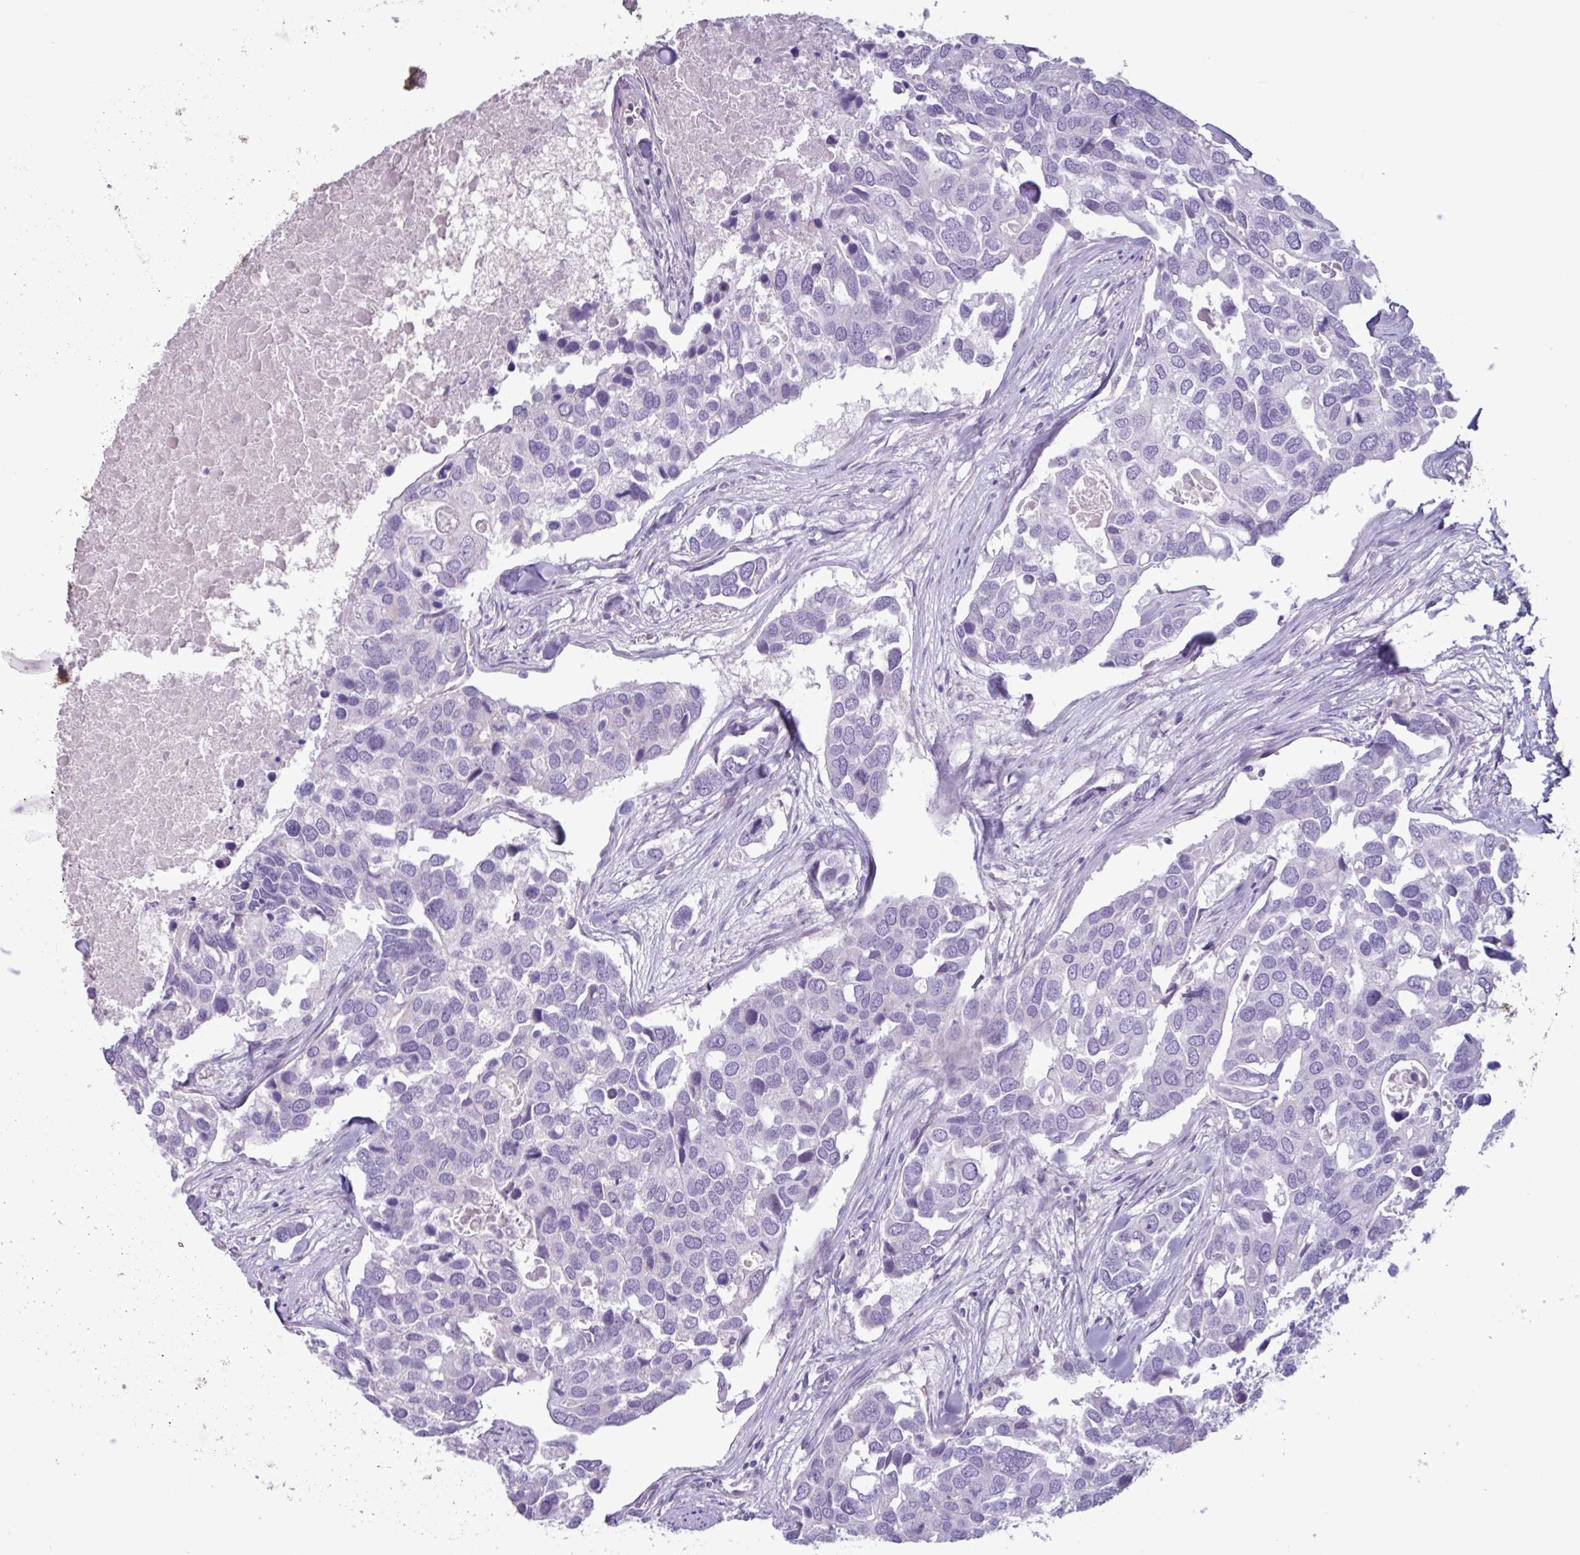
{"staining": {"intensity": "negative", "quantity": "none", "location": "none"}, "tissue": "breast cancer", "cell_type": "Tumor cells", "image_type": "cancer", "snomed": [{"axis": "morphology", "description": "Duct carcinoma"}, {"axis": "topography", "description": "Breast"}], "caption": "Immunohistochemistry micrograph of neoplastic tissue: human breast invasive ductal carcinoma stained with DAB (3,3'-diaminobenzidine) shows no significant protein staining in tumor cells. (DAB (3,3'-diaminobenzidine) IHC, high magnification).", "gene": "ADGRE1", "patient": {"sex": "female", "age": 83}}